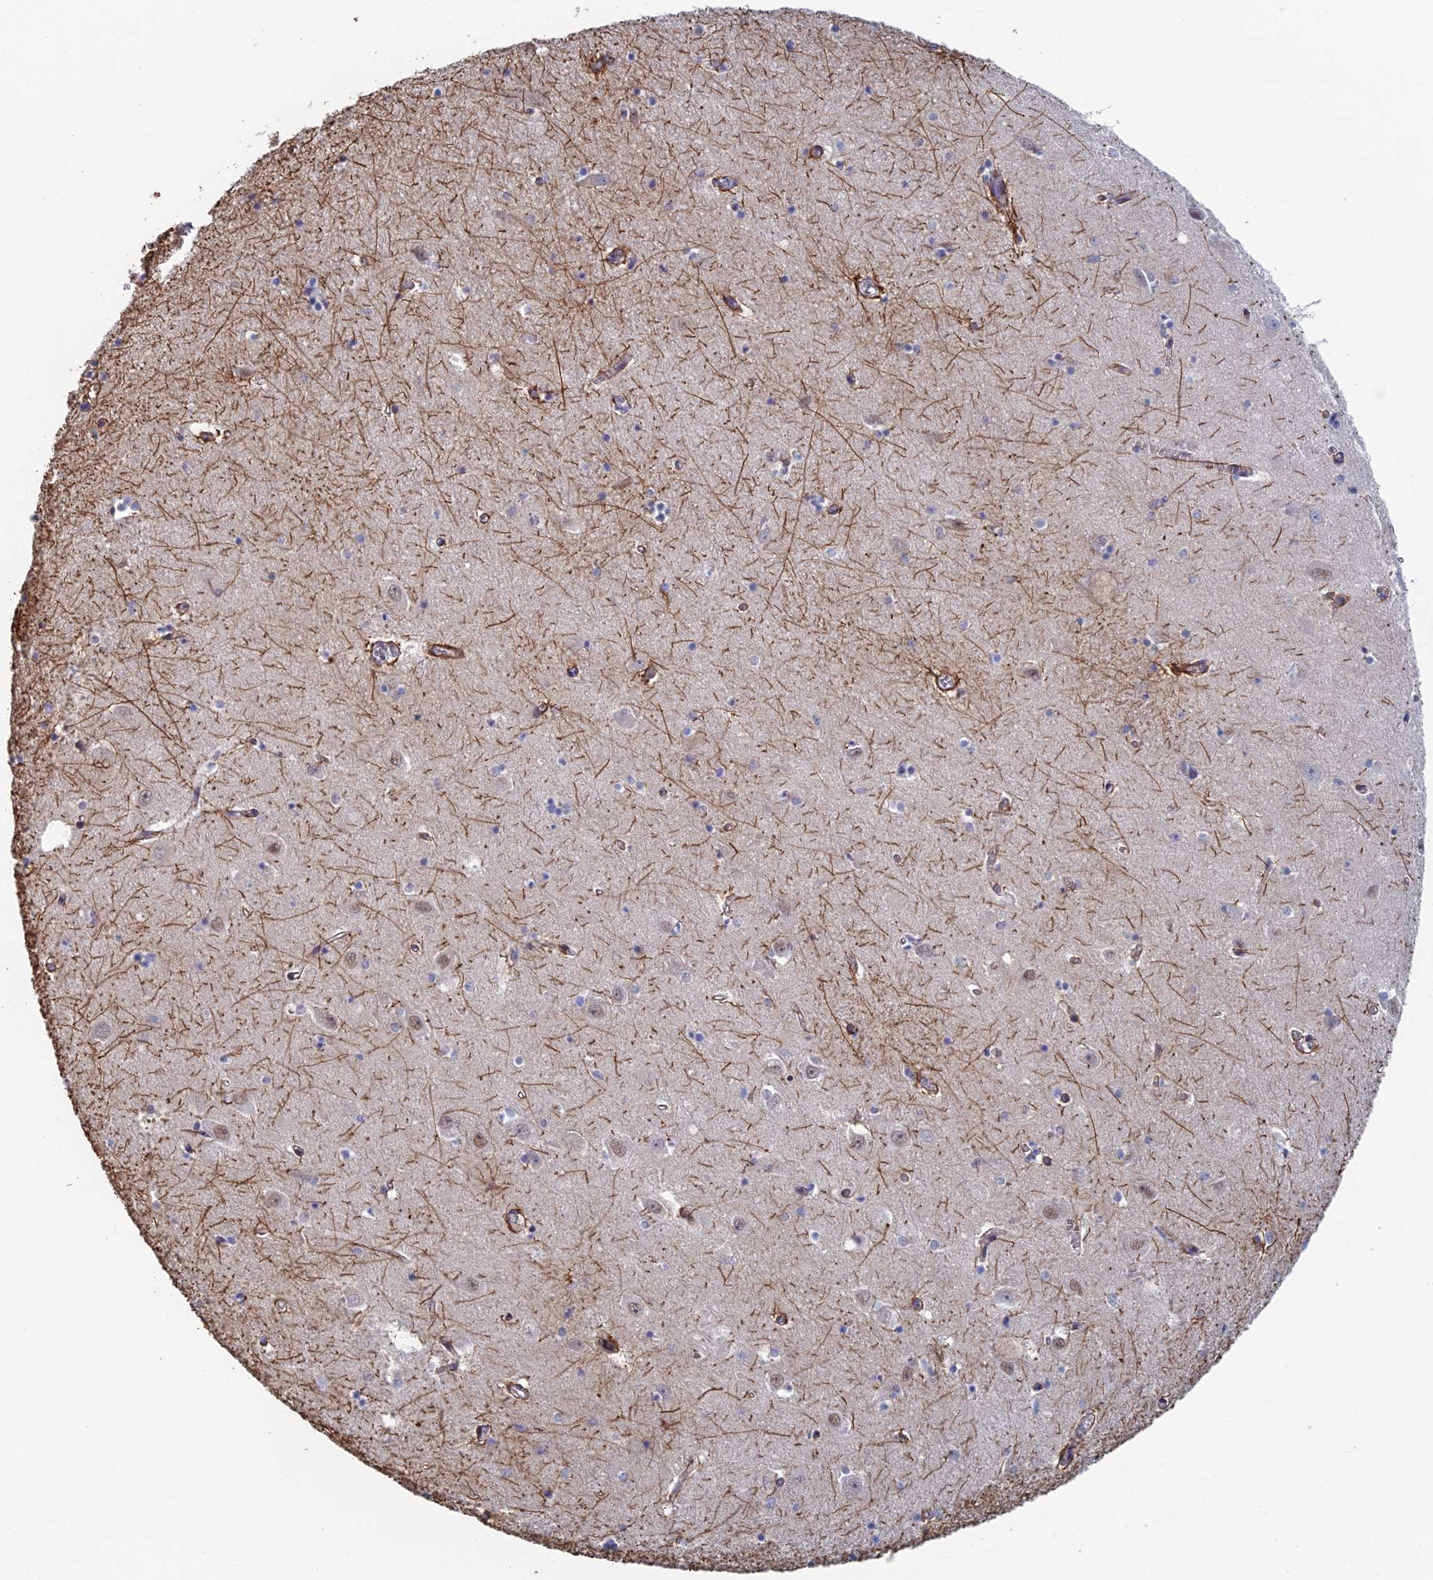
{"staining": {"intensity": "strong", "quantity": "<25%", "location": "cytoplasmic/membranous"}, "tissue": "hippocampus", "cell_type": "Glial cells", "image_type": "normal", "snomed": [{"axis": "morphology", "description": "Normal tissue, NOS"}, {"axis": "topography", "description": "Hippocampus"}], "caption": "An immunohistochemistry histopathology image of normal tissue is shown. Protein staining in brown labels strong cytoplasmic/membranous positivity in hippocampus within glial cells. The staining was performed using DAB (3,3'-diaminobenzidine) to visualize the protein expression in brown, while the nuclei were stained in blue with hematoxylin (Magnification: 20x).", "gene": "GMNC", "patient": {"sex": "female", "age": 64}}